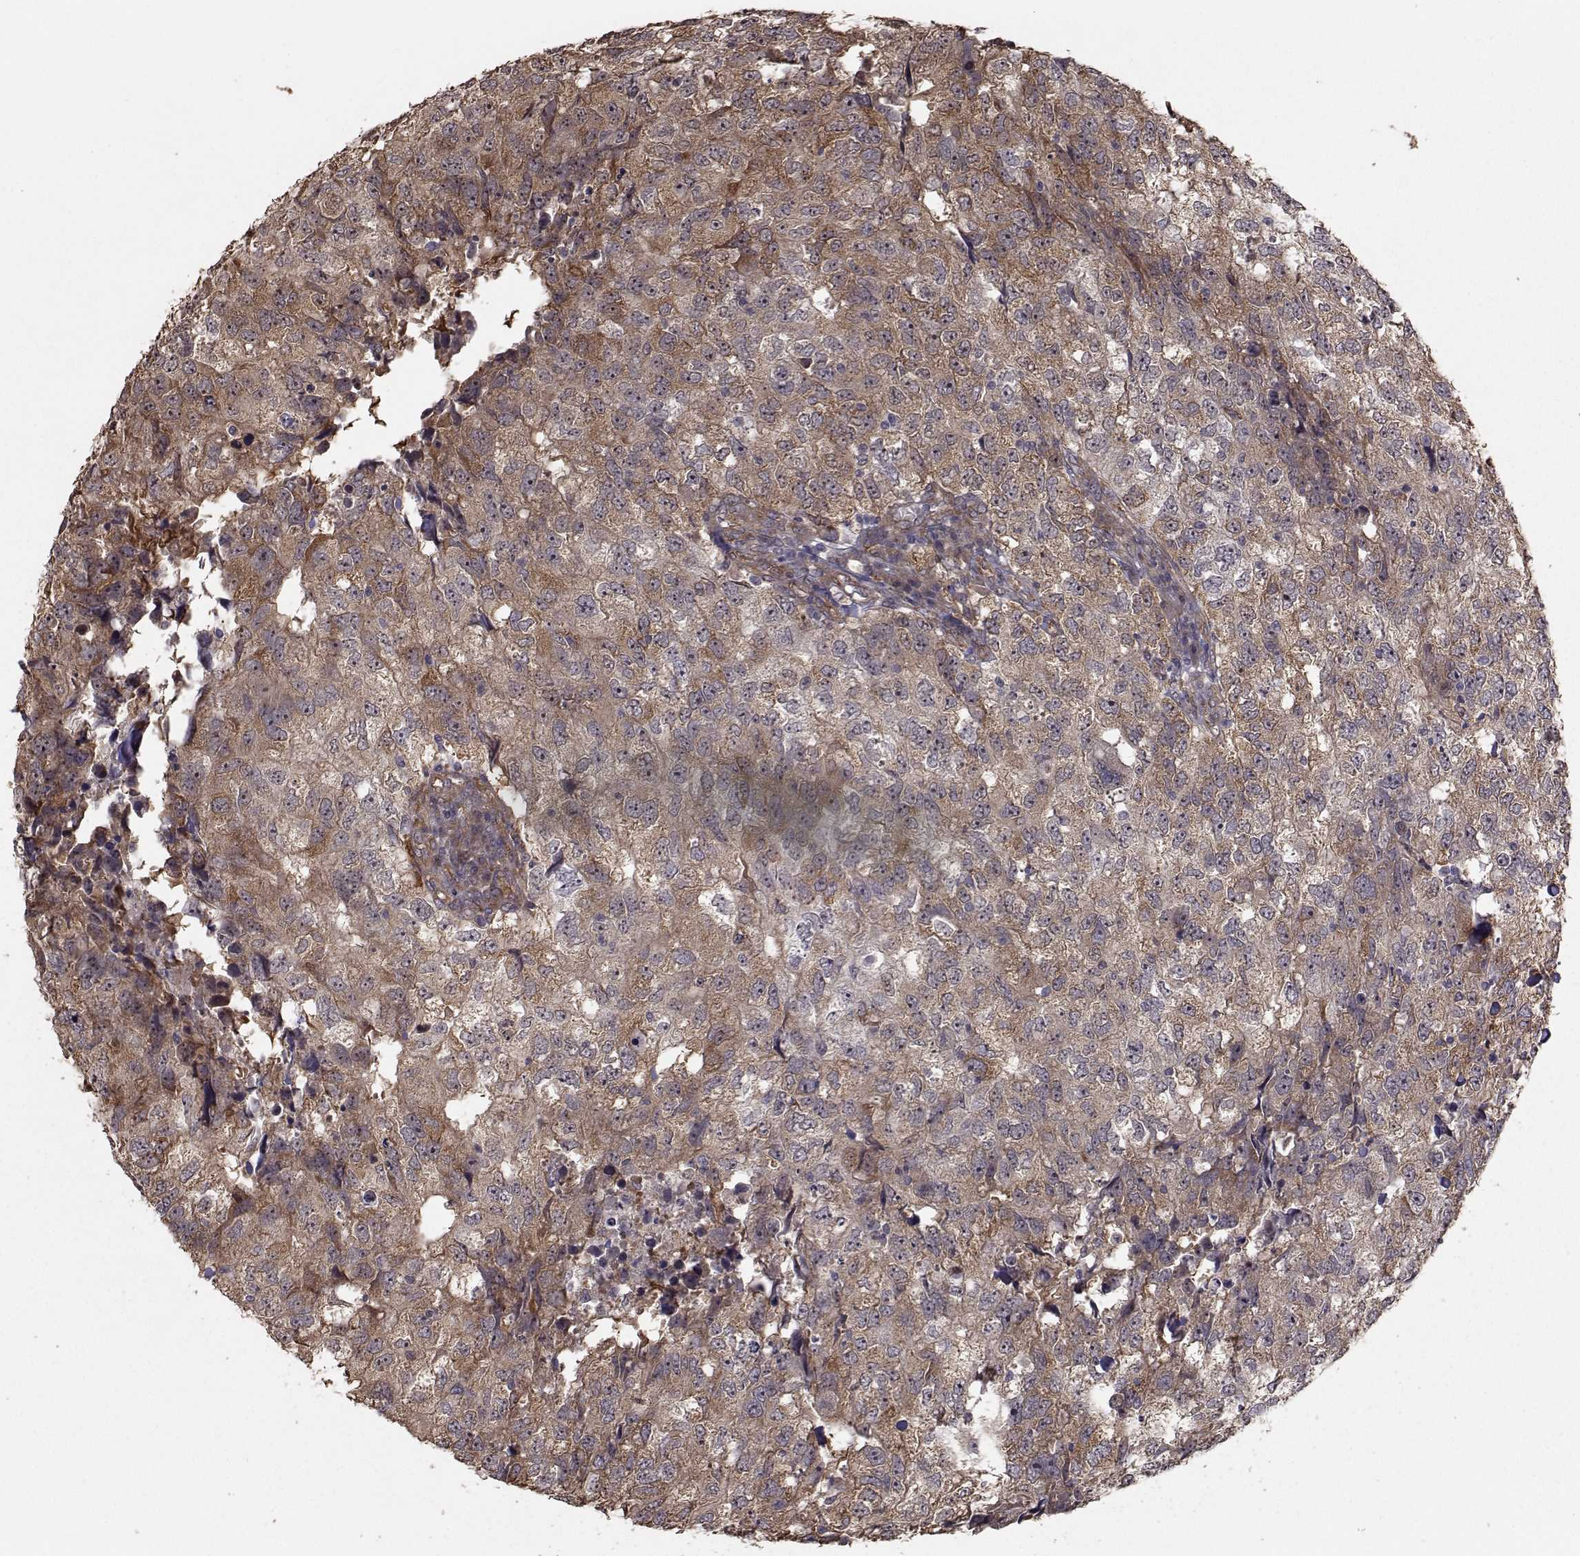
{"staining": {"intensity": "weak", "quantity": ">75%", "location": "cytoplasmic/membranous"}, "tissue": "breast cancer", "cell_type": "Tumor cells", "image_type": "cancer", "snomed": [{"axis": "morphology", "description": "Duct carcinoma"}, {"axis": "topography", "description": "Breast"}], "caption": "Immunohistochemistry (IHC) of human breast cancer (infiltrating ductal carcinoma) shows low levels of weak cytoplasmic/membranous staining in approximately >75% of tumor cells. The protein is shown in brown color, while the nuclei are stained blue.", "gene": "TRIP10", "patient": {"sex": "female", "age": 30}}